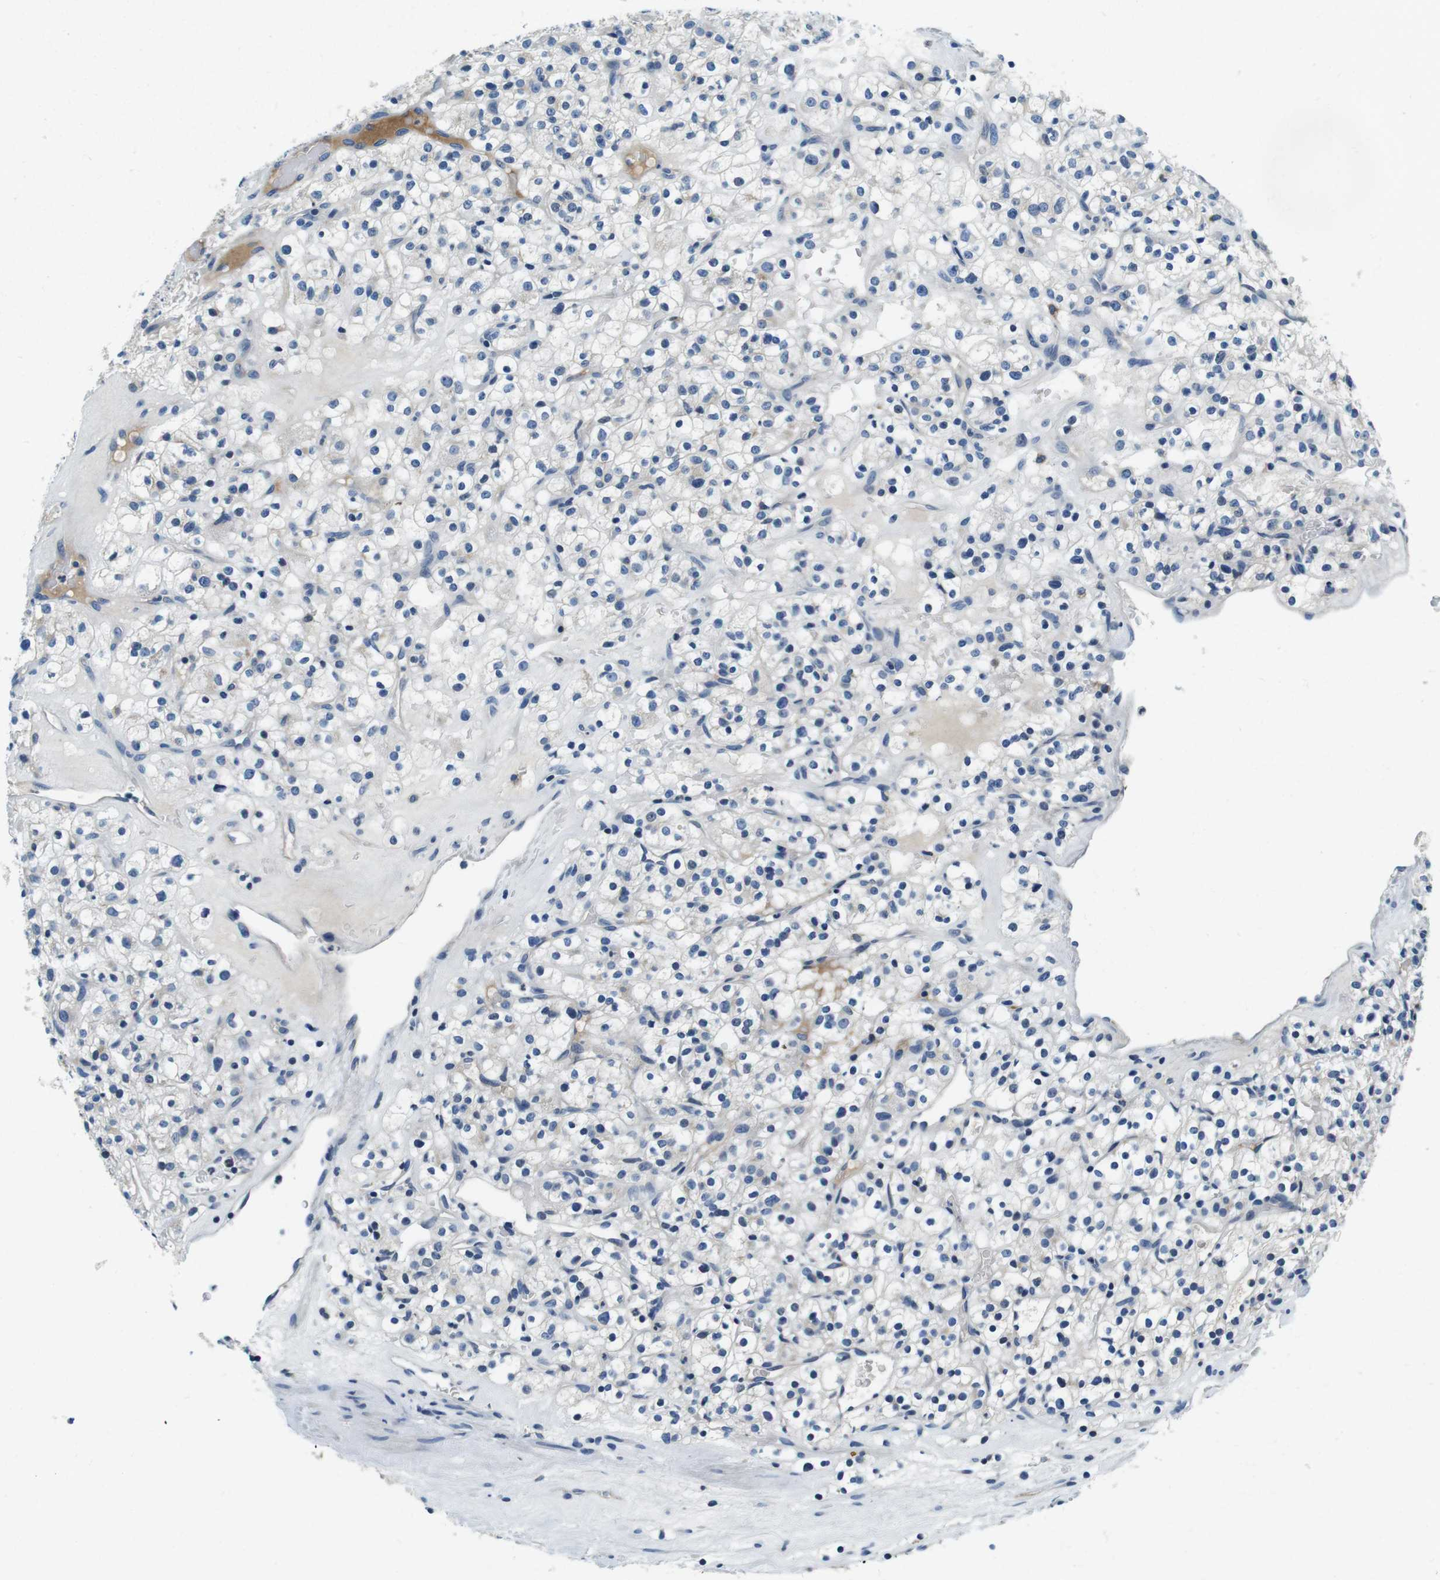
{"staining": {"intensity": "negative", "quantity": "none", "location": "none"}, "tissue": "renal cancer", "cell_type": "Tumor cells", "image_type": "cancer", "snomed": [{"axis": "morphology", "description": "Normal tissue, NOS"}, {"axis": "morphology", "description": "Adenocarcinoma, NOS"}, {"axis": "topography", "description": "Kidney"}], "caption": "IHC histopathology image of human renal cancer (adenocarcinoma) stained for a protein (brown), which reveals no expression in tumor cells.", "gene": "KCNJ5", "patient": {"sex": "female", "age": 72}}